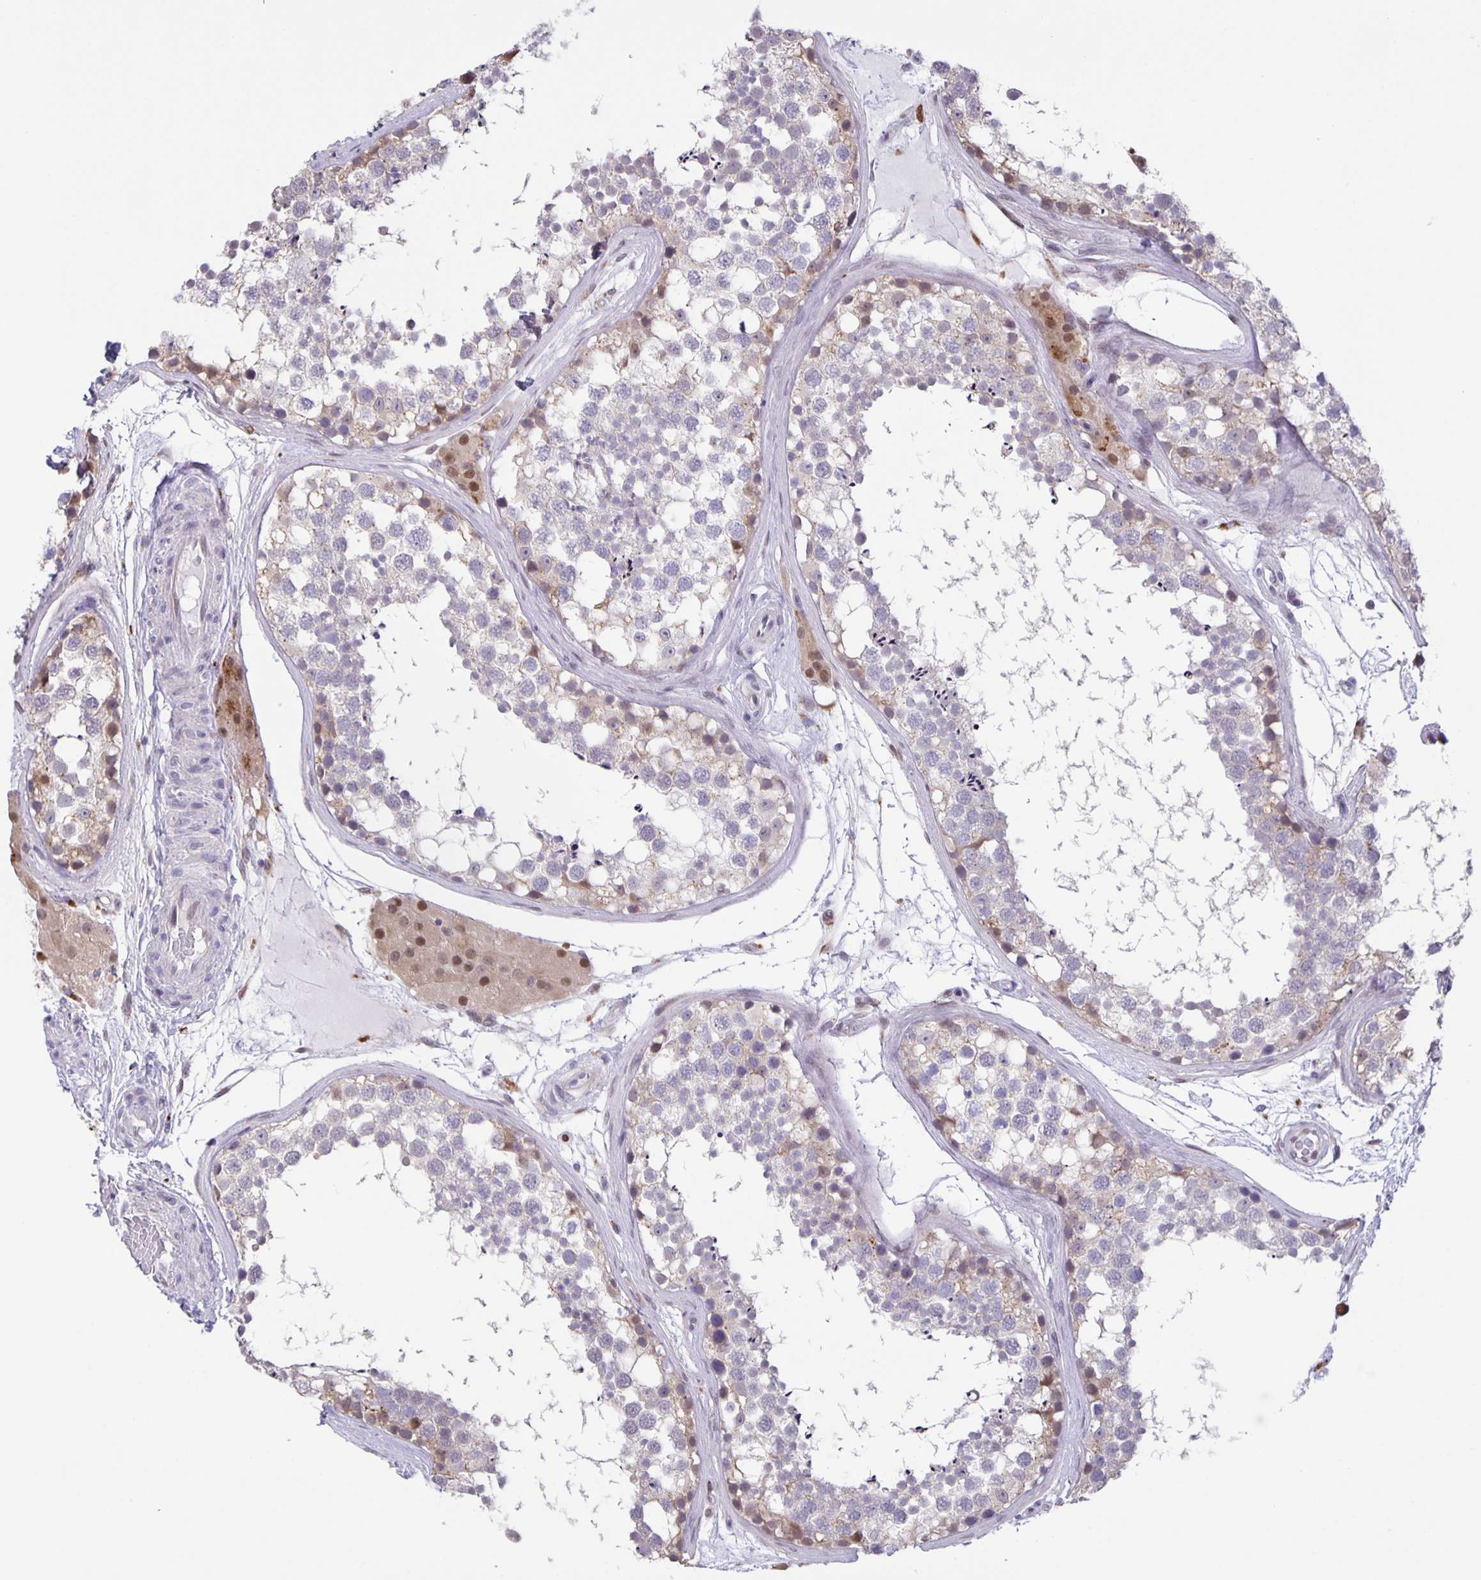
{"staining": {"intensity": "weak", "quantity": "<25%", "location": "cytoplasmic/membranous"}, "tissue": "testis", "cell_type": "Cells in seminiferous ducts", "image_type": "normal", "snomed": [{"axis": "morphology", "description": "Normal tissue, NOS"}, {"axis": "morphology", "description": "Seminoma, NOS"}, {"axis": "topography", "description": "Testis"}], "caption": "Immunohistochemistry photomicrograph of unremarkable testis: human testis stained with DAB (3,3'-diaminobenzidine) shows no significant protein expression in cells in seminiferous ducts. (DAB (3,3'-diaminobenzidine) immunohistochemistry visualized using brightfield microscopy, high magnification).", "gene": "MAPK12", "patient": {"sex": "male", "age": 65}}